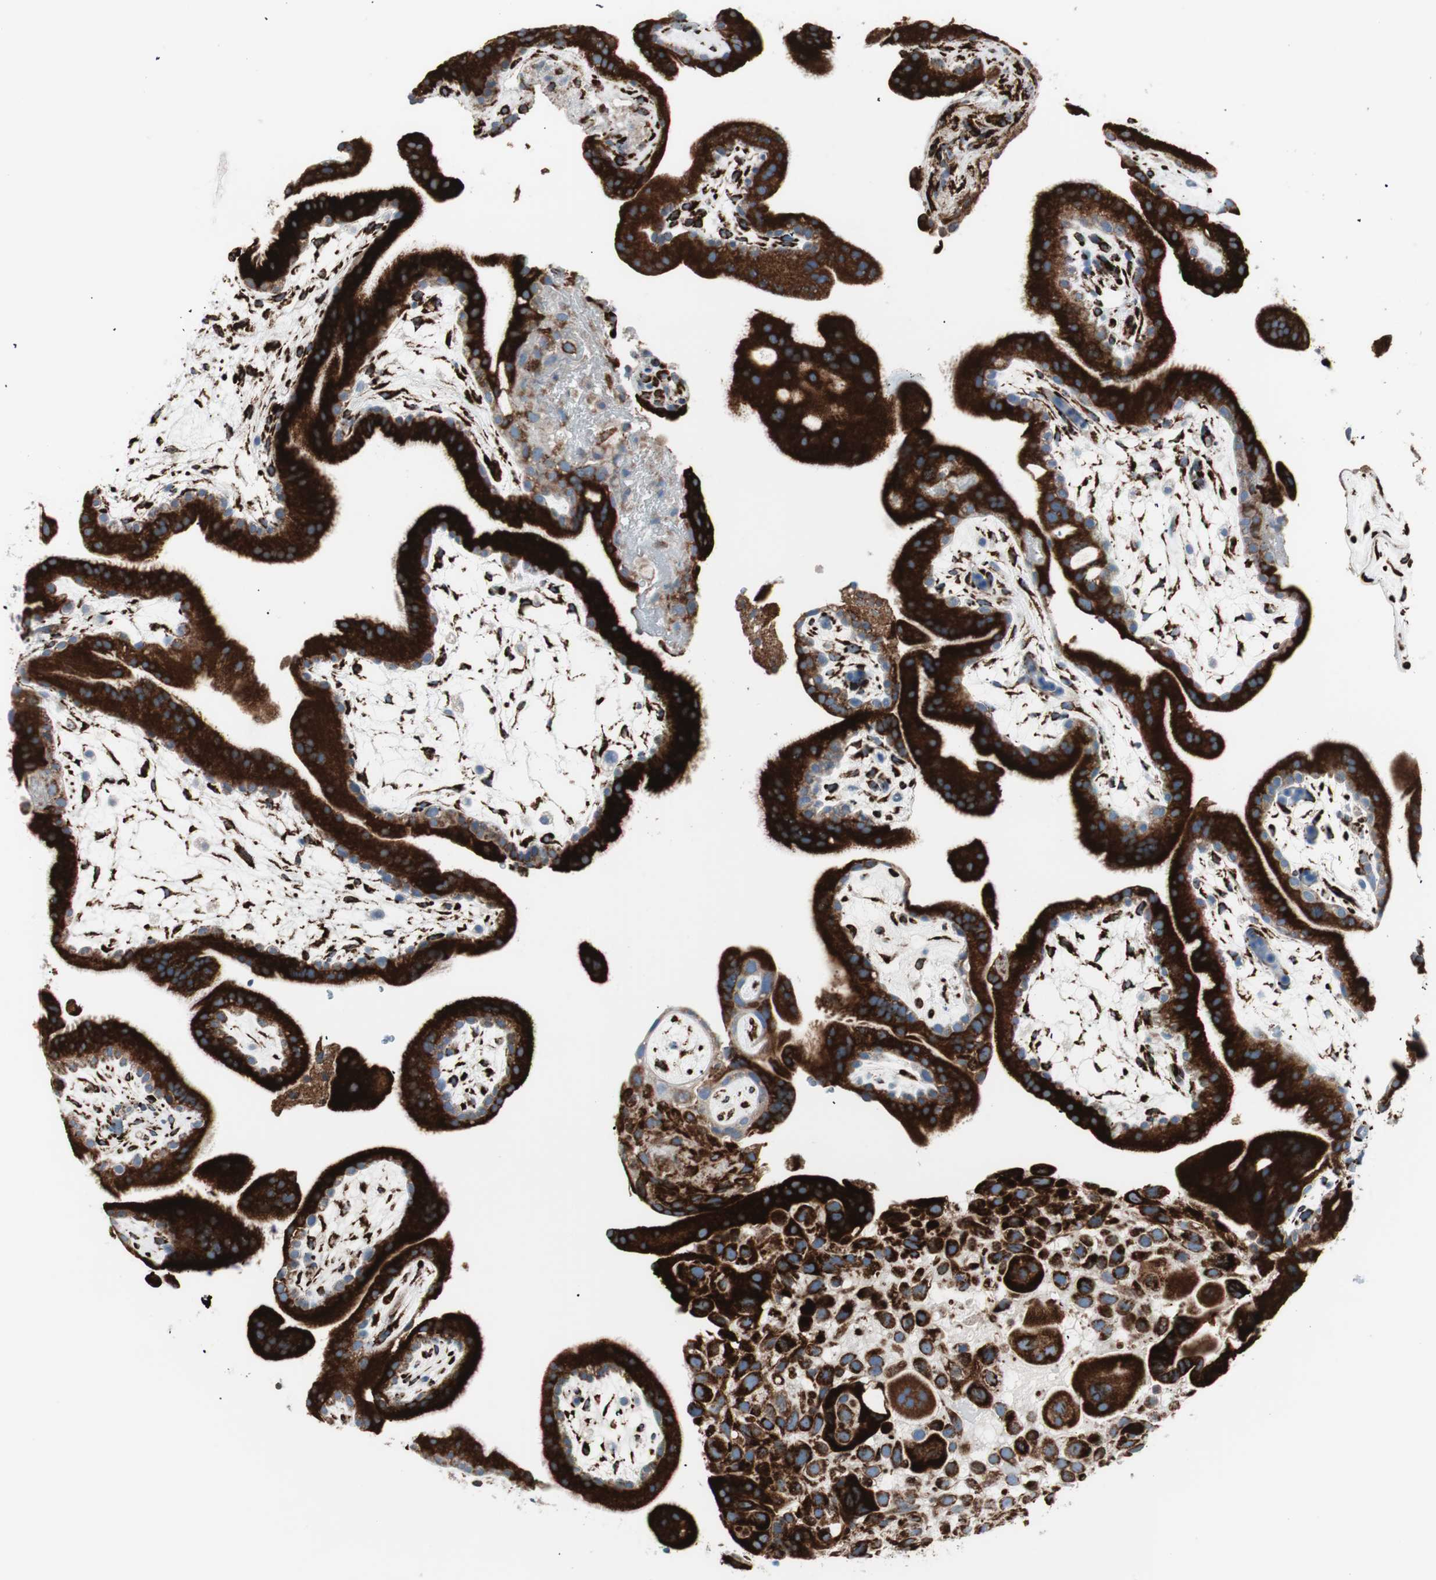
{"staining": {"intensity": "strong", "quantity": ">75%", "location": "cytoplasmic/membranous"}, "tissue": "placenta", "cell_type": "Decidual cells", "image_type": "normal", "snomed": [{"axis": "morphology", "description": "Normal tissue, NOS"}, {"axis": "topography", "description": "Placenta"}], "caption": "A brown stain labels strong cytoplasmic/membranous positivity of a protein in decidual cells of normal placenta. (IHC, brightfield microscopy, high magnification).", "gene": "P4HTM", "patient": {"sex": "female", "age": 19}}